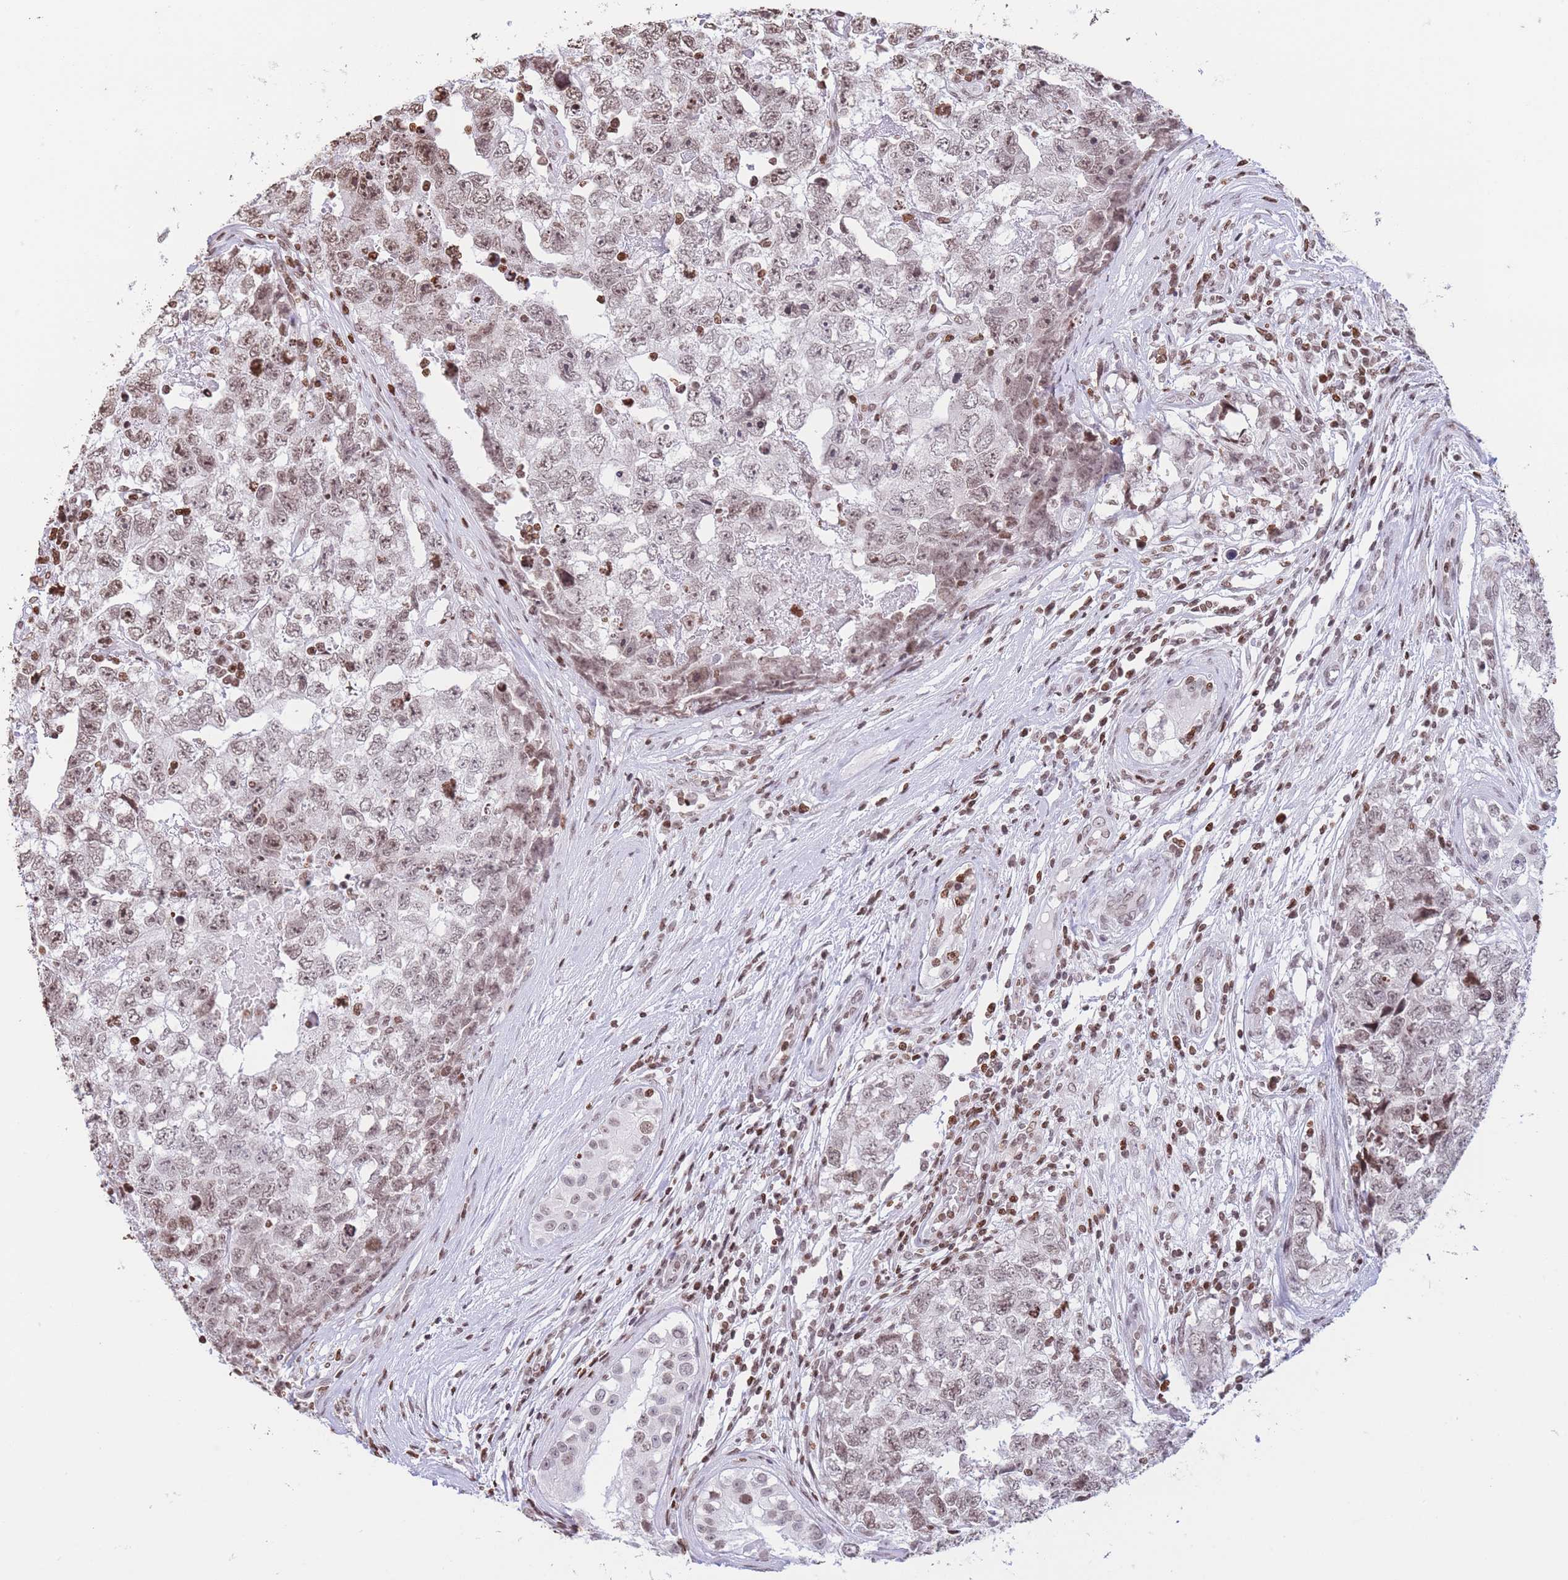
{"staining": {"intensity": "moderate", "quantity": ">75%", "location": "nuclear"}, "tissue": "testis cancer", "cell_type": "Tumor cells", "image_type": "cancer", "snomed": [{"axis": "morphology", "description": "Carcinoma, Embryonal, NOS"}, {"axis": "topography", "description": "Testis"}], "caption": "IHC micrograph of neoplastic tissue: embryonal carcinoma (testis) stained using immunohistochemistry (IHC) exhibits medium levels of moderate protein expression localized specifically in the nuclear of tumor cells, appearing as a nuclear brown color.", "gene": "H2BC11", "patient": {"sex": "male", "age": 22}}